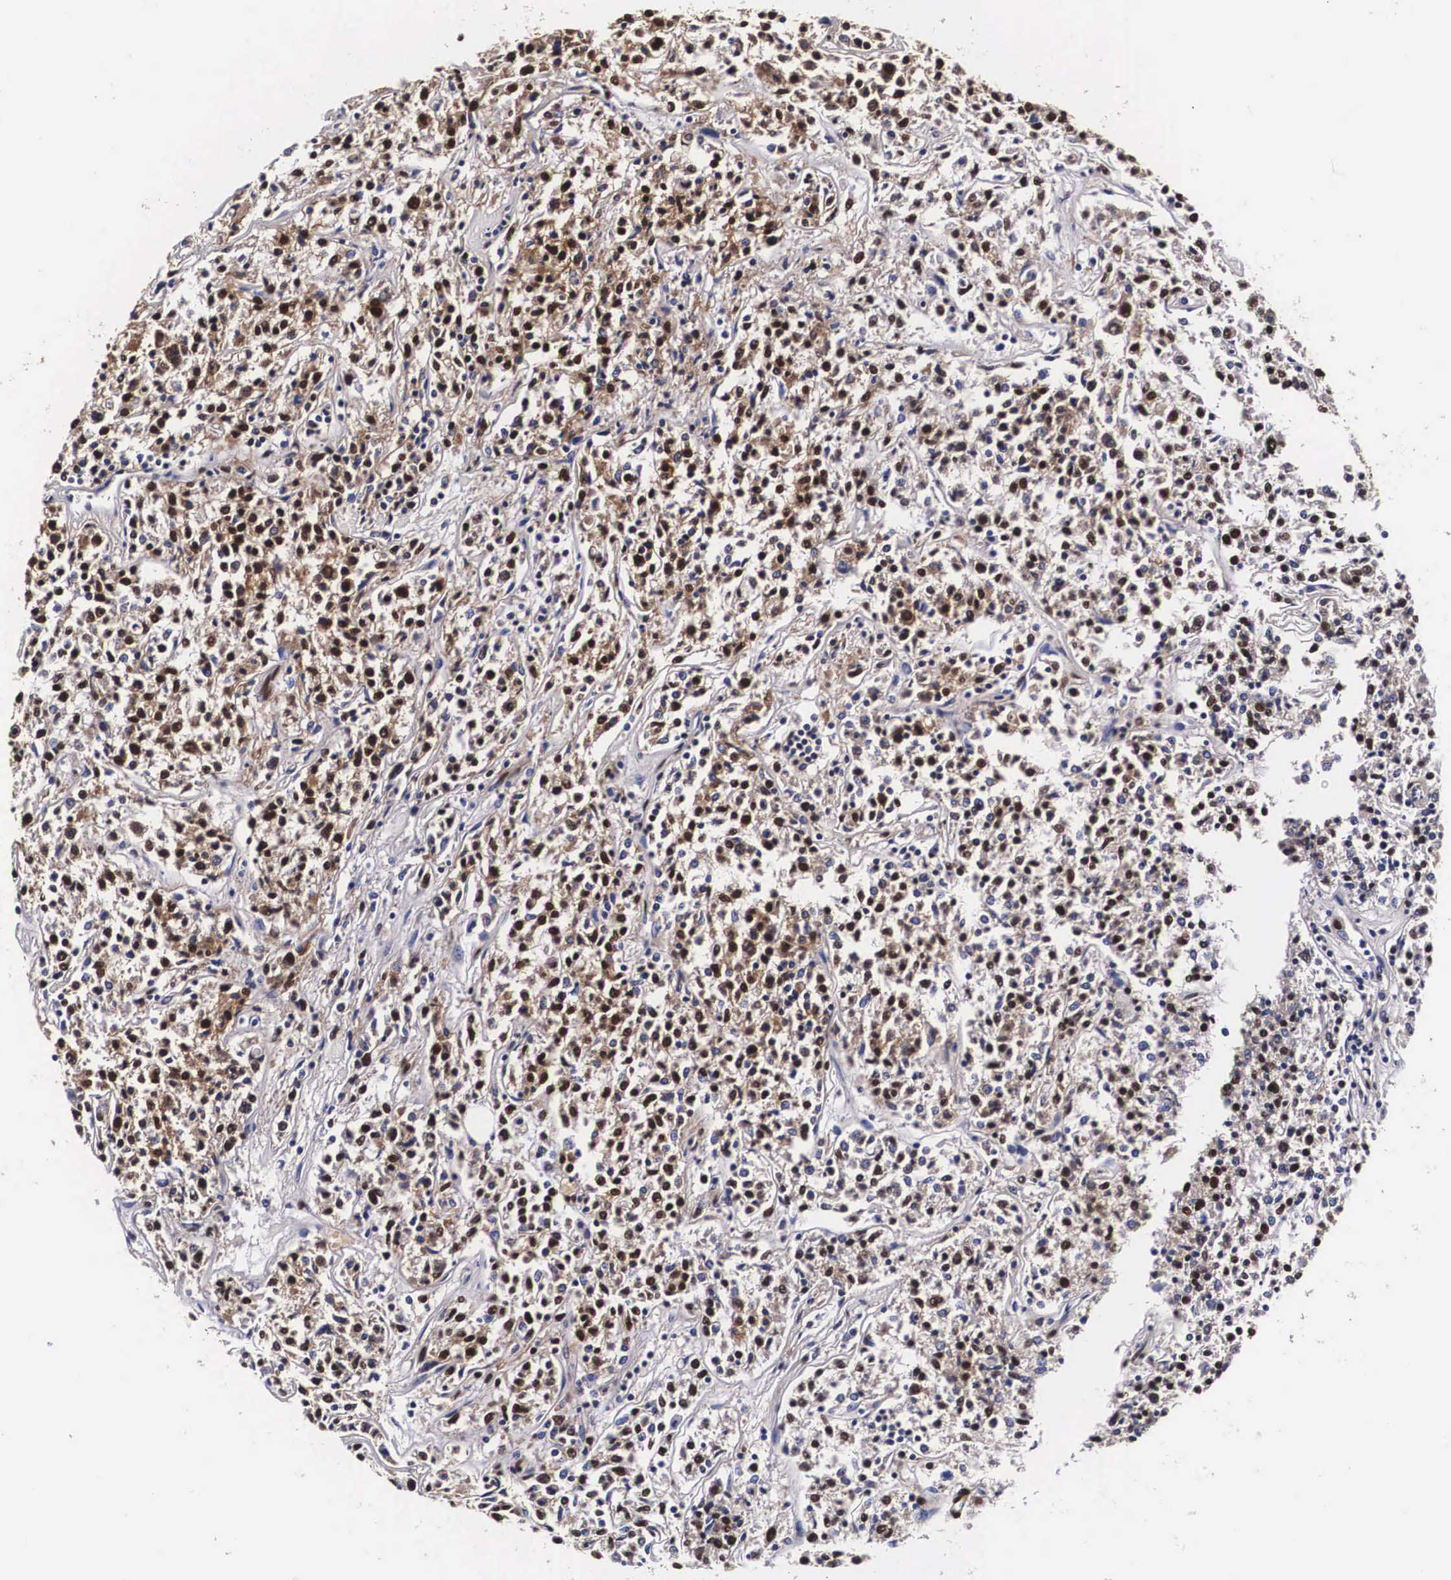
{"staining": {"intensity": "strong", "quantity": ">75%", "location": "cytoplasmic/membranous,nuclear"}, "tissue": "lymphoma", "cell_type": "Tumor cells", "image_type": "cancer", "snomed": [{"axis": "morphology", "description": "Malignant lymphoma, non-Hodgkin's type, Low grade"}, {"axis": "topography", "description": "Small intestine"}], "caption": "Malignant lymphoma, non-Hodgkin's type (low-grade) stained with a protein marker demonstrates strong staining in tumor cells.", "gene": "PABPN1", "patient": {"sex": "female", "age": 59}}